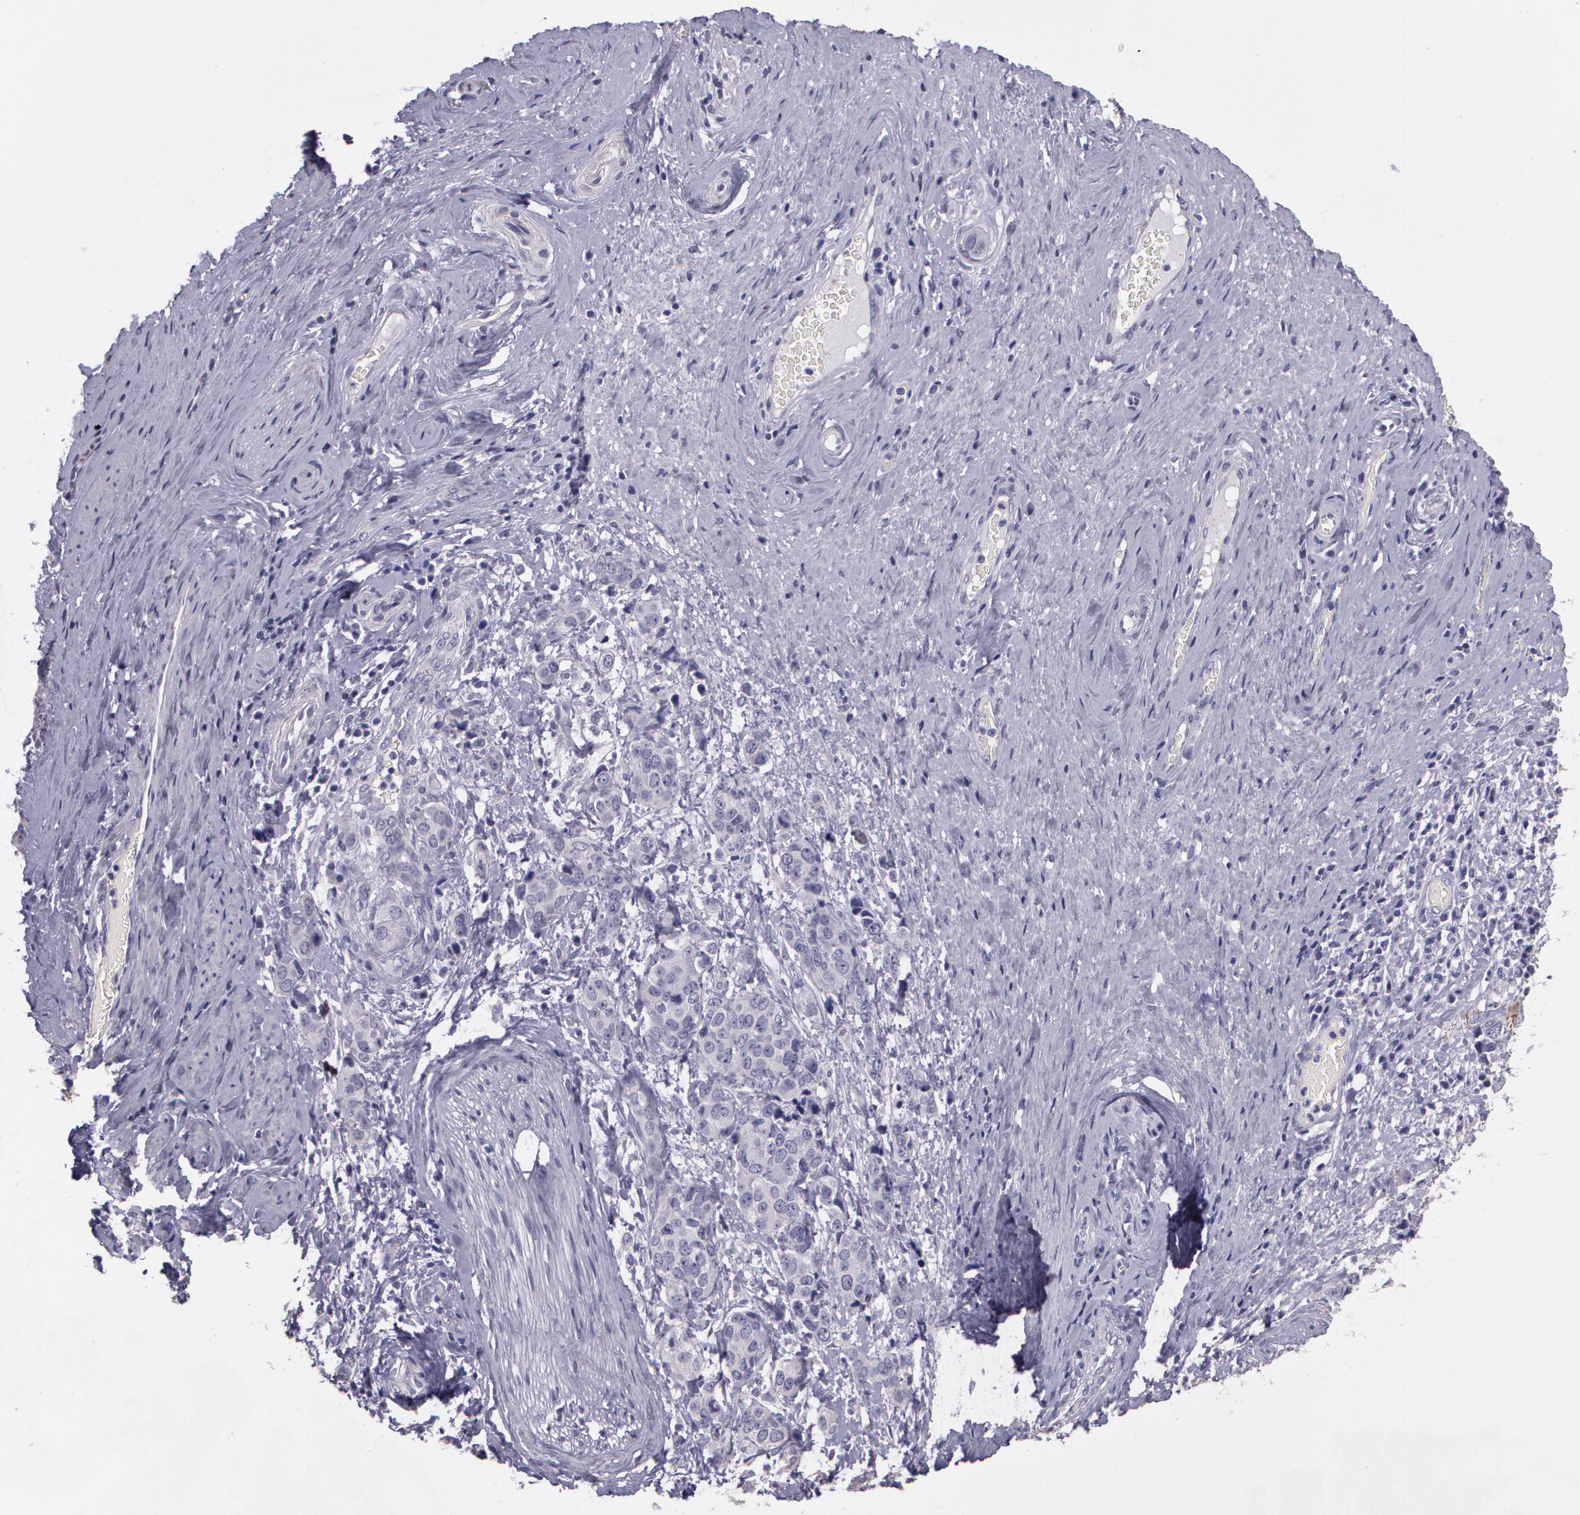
{"staining": {"intensity": "negative", "quantity": "none", "location": "none"}, "tissue": "cervical cancer", "cell_type": "Tumor cells", "image_type": "cancer", "snomed": [{"axis": "morphology", "description": "Squamous cell carcinoma, NOS"}, {"axis": "topography", "description": "Cervix"}], "caption": "Immunohistochemistry (IHC) micrograph of human cervical cancer stained for a protein (brown), which reveals no expression in tumor cells.", "gene": "G2E3", "patient": {"sex": "female", "age": 54}}